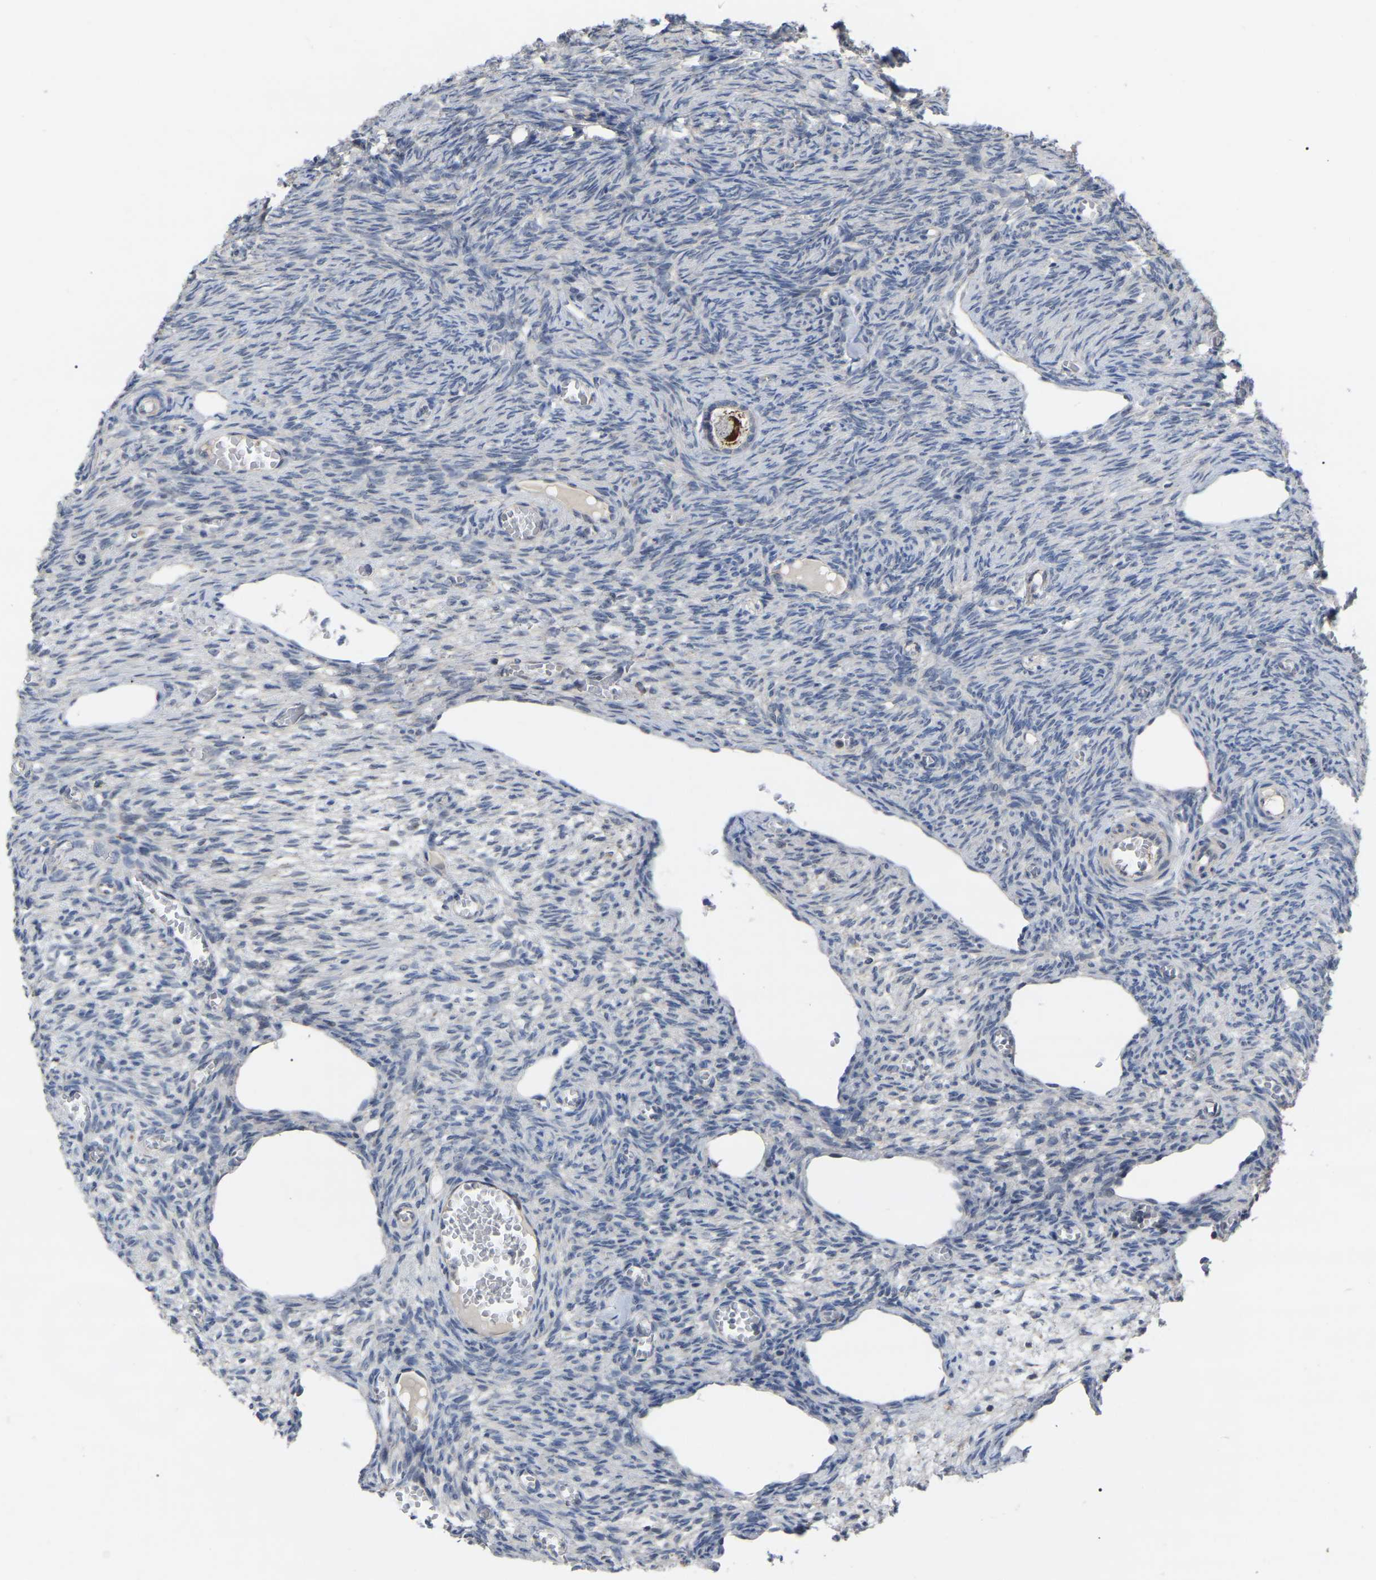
{"staining": {"intensity": "strong", "quantity": ">75%", "location": "nuclear"}, "tissue": "ovary", "cell_type": "Follicle cells", "image_type": "normal", "snomed": [{"axis": "morphology", "description": "Normal tissue, NOS"}, {"axis": "topography", "description": "Ovary"}], "caption": "Ovary stained with immunohistochemistry exhibits strong nuclear positivity in about >75% of follicle cells. (brown staining indicates protein expression, while blue staining denotes nuclei).", "gene": "NOP53", "patient": {"sex": "female", "age": 27}}